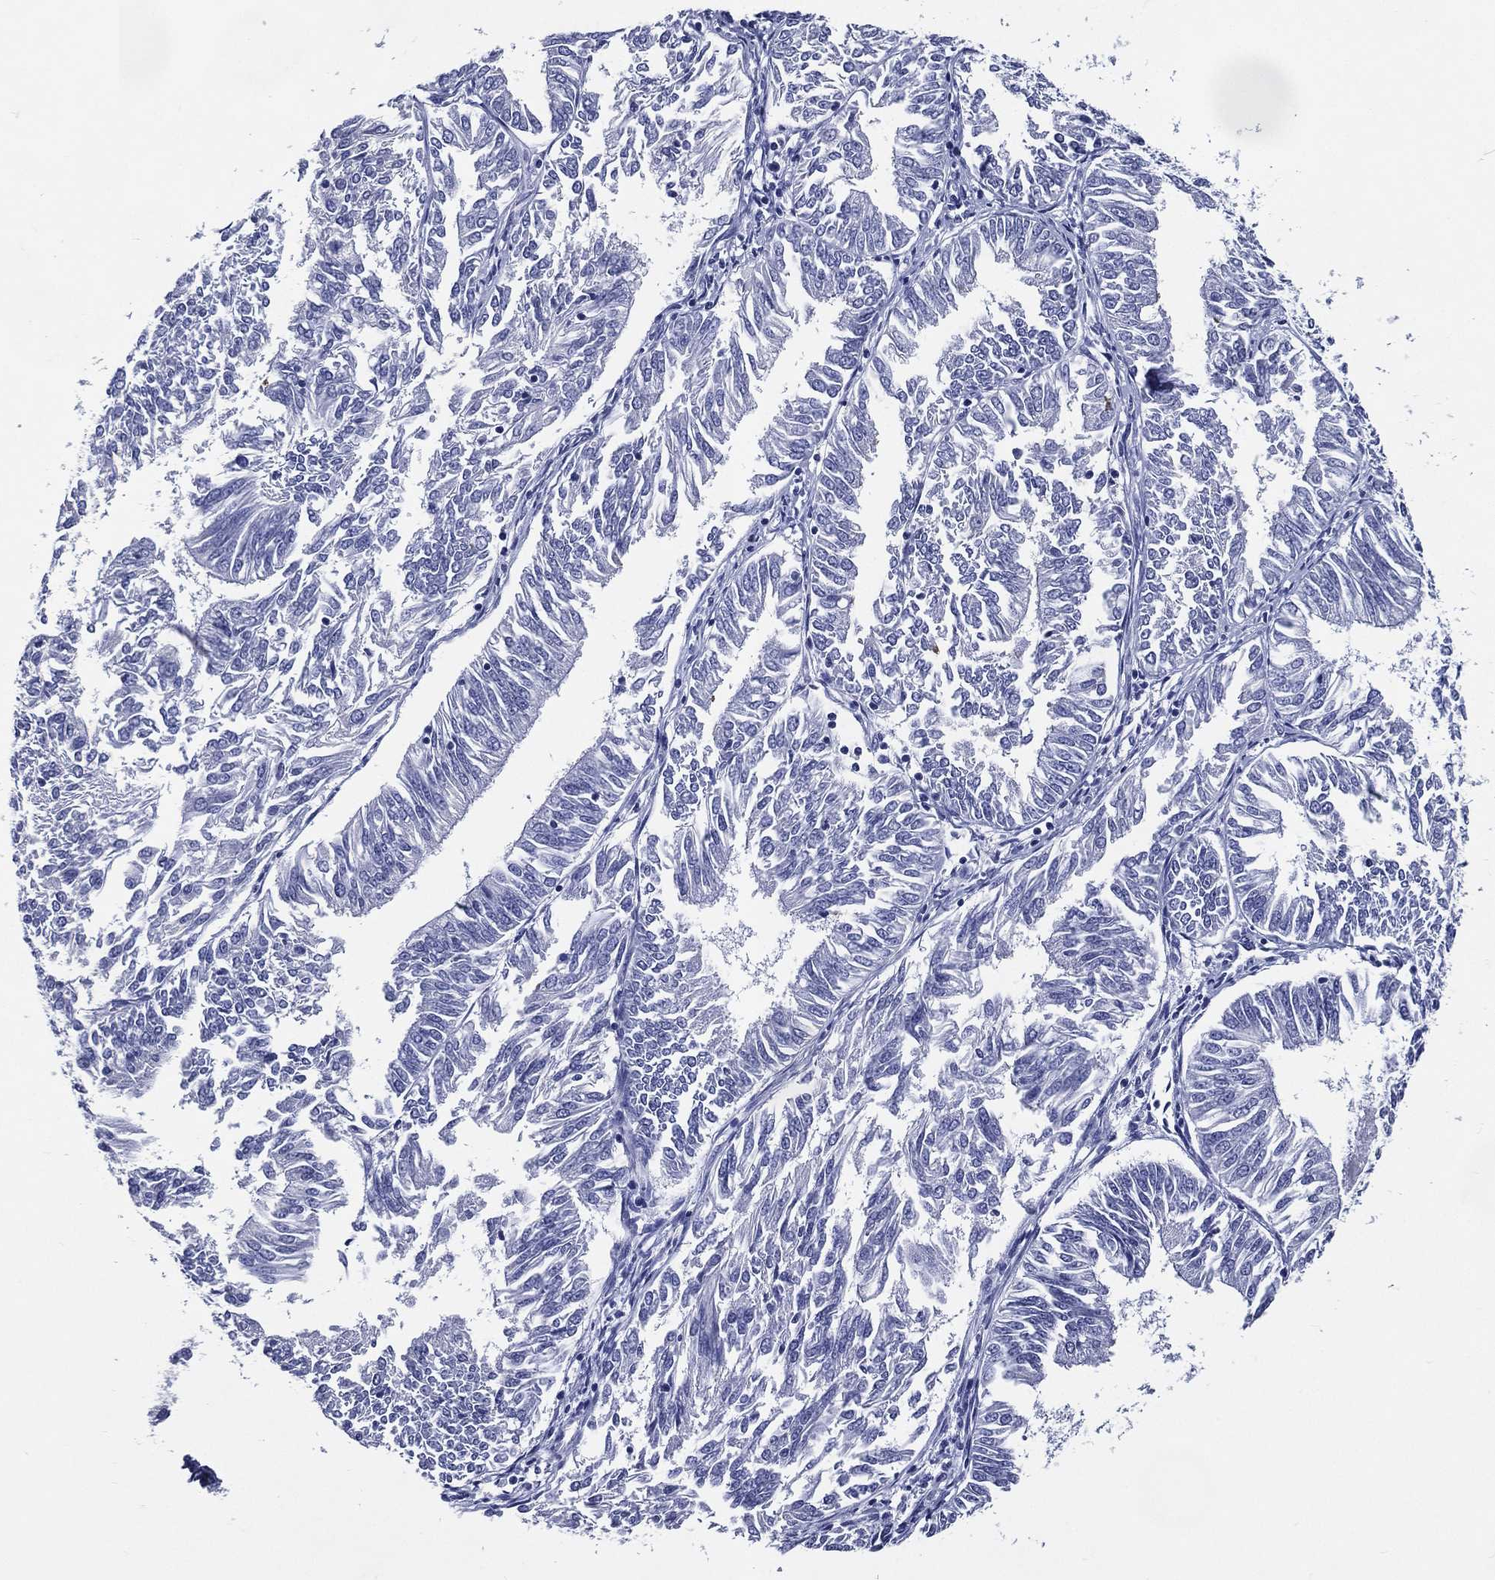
{"staining": {"intensity": "negative", "quantity": "none", "location": "none"}, "tissue": "endometrial cancer", "cell_type": "Tumor cells", "image_type": "cancer", "snomed": [{"axis": "morphology", "description": "Adenocarcinoma, NOS"}, {"axis": "topography", "description": "Endometrium"}], "caption": "Immunohistochemistry (IHC) micrograph of human endometrial adenocarcinoma stained for a protein (brown), which shows no expression in tumor cells.", "gene": "ACE2", "patient": {"sex": "female", "age": 58}}